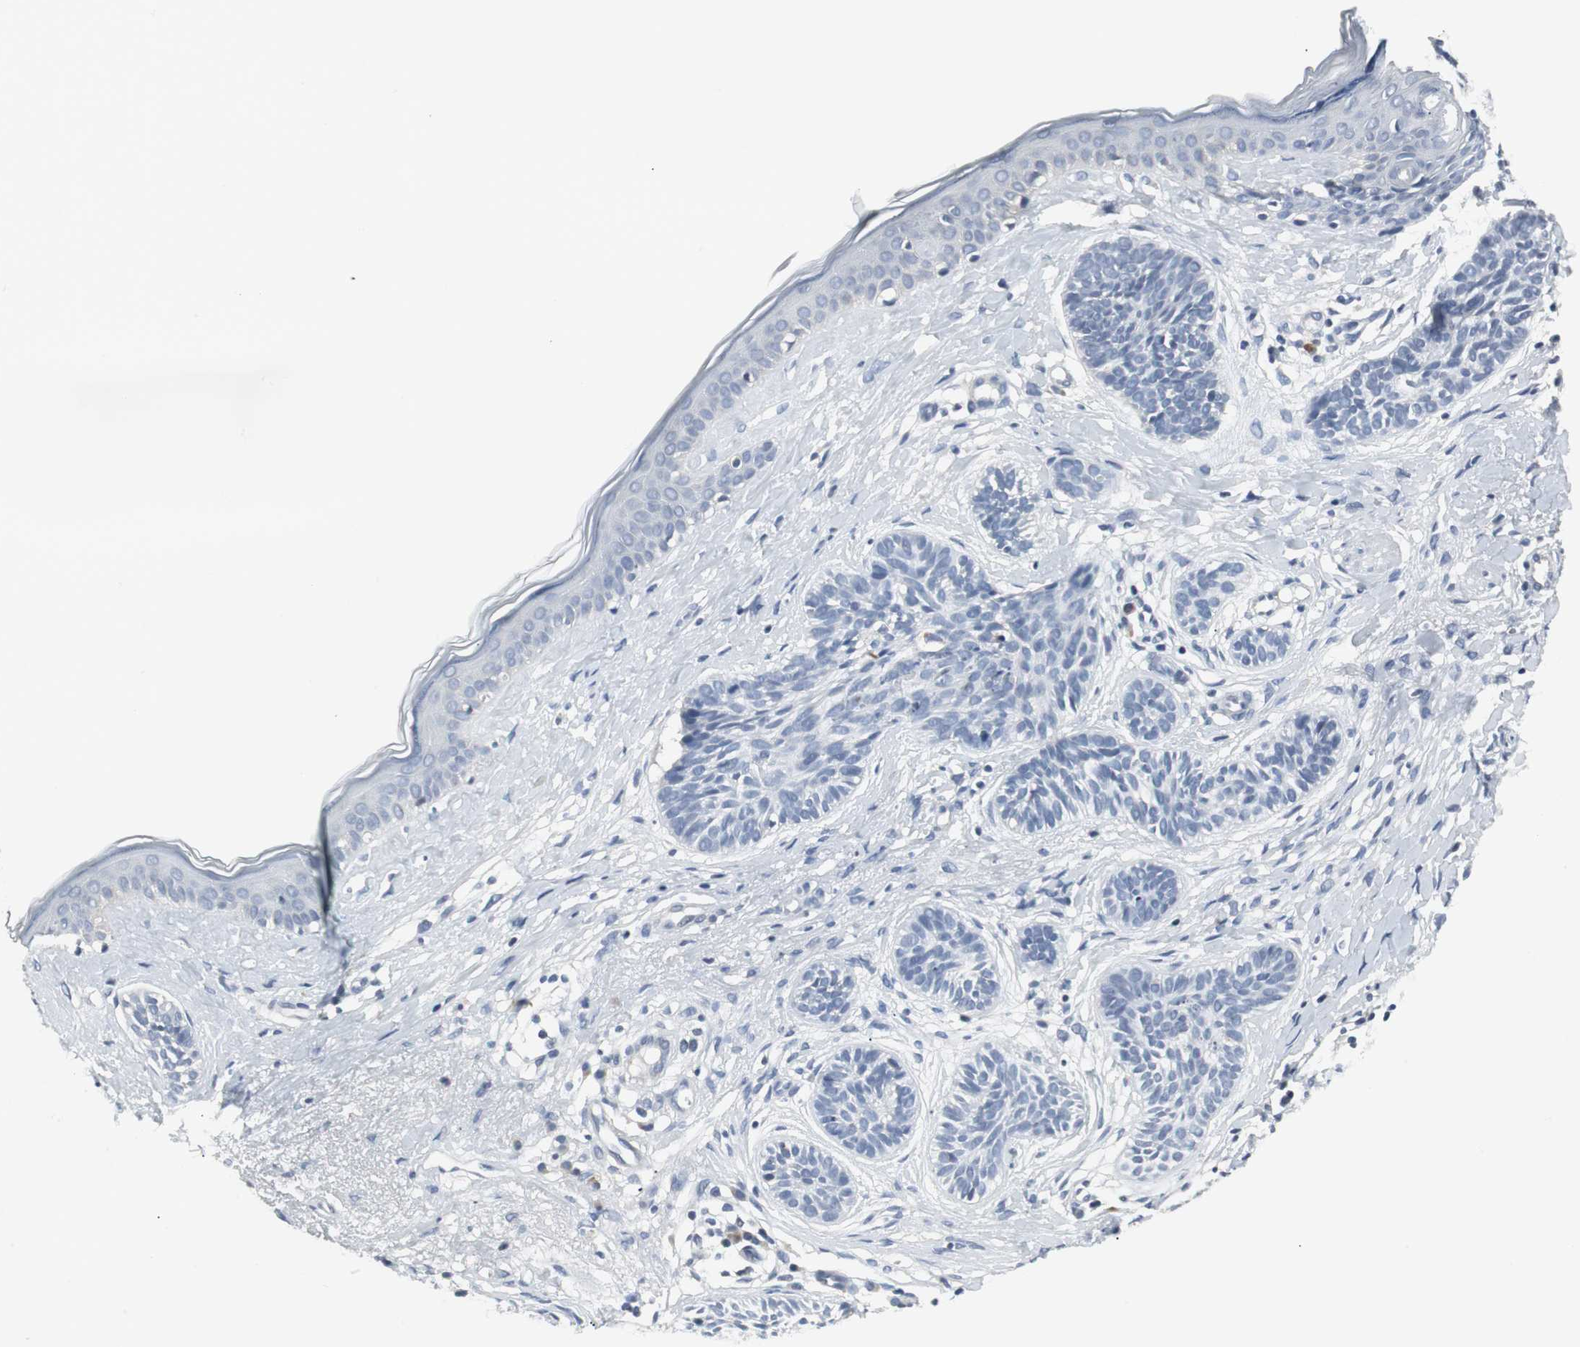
{"staining": {"intensity": "negative", "quantity": "none", "location": "none"}, "tissue": "skin cancer", "cell_type": "Tumor cells", "image_type": "cancer", "snomed": [{"axis": "morphology", "description": "Normal tissue, NOS"}, {"axis": "morphology", "description": "Basal cell carcinoma"}, {"axis": "topography", "description": "Skin"}], "caption": "Immunohistochemistry (IHC) image of neoplastic tissue: human skin basal cell carcinoma stained with DAB (3,3'-diaminobenzidine) exhibits no significant protein expression in tumor cells. (DAB immunohistochemistry, high magnification).", "gene": "SLC2A5", "patient": {"sex": "male", "age": 63}}